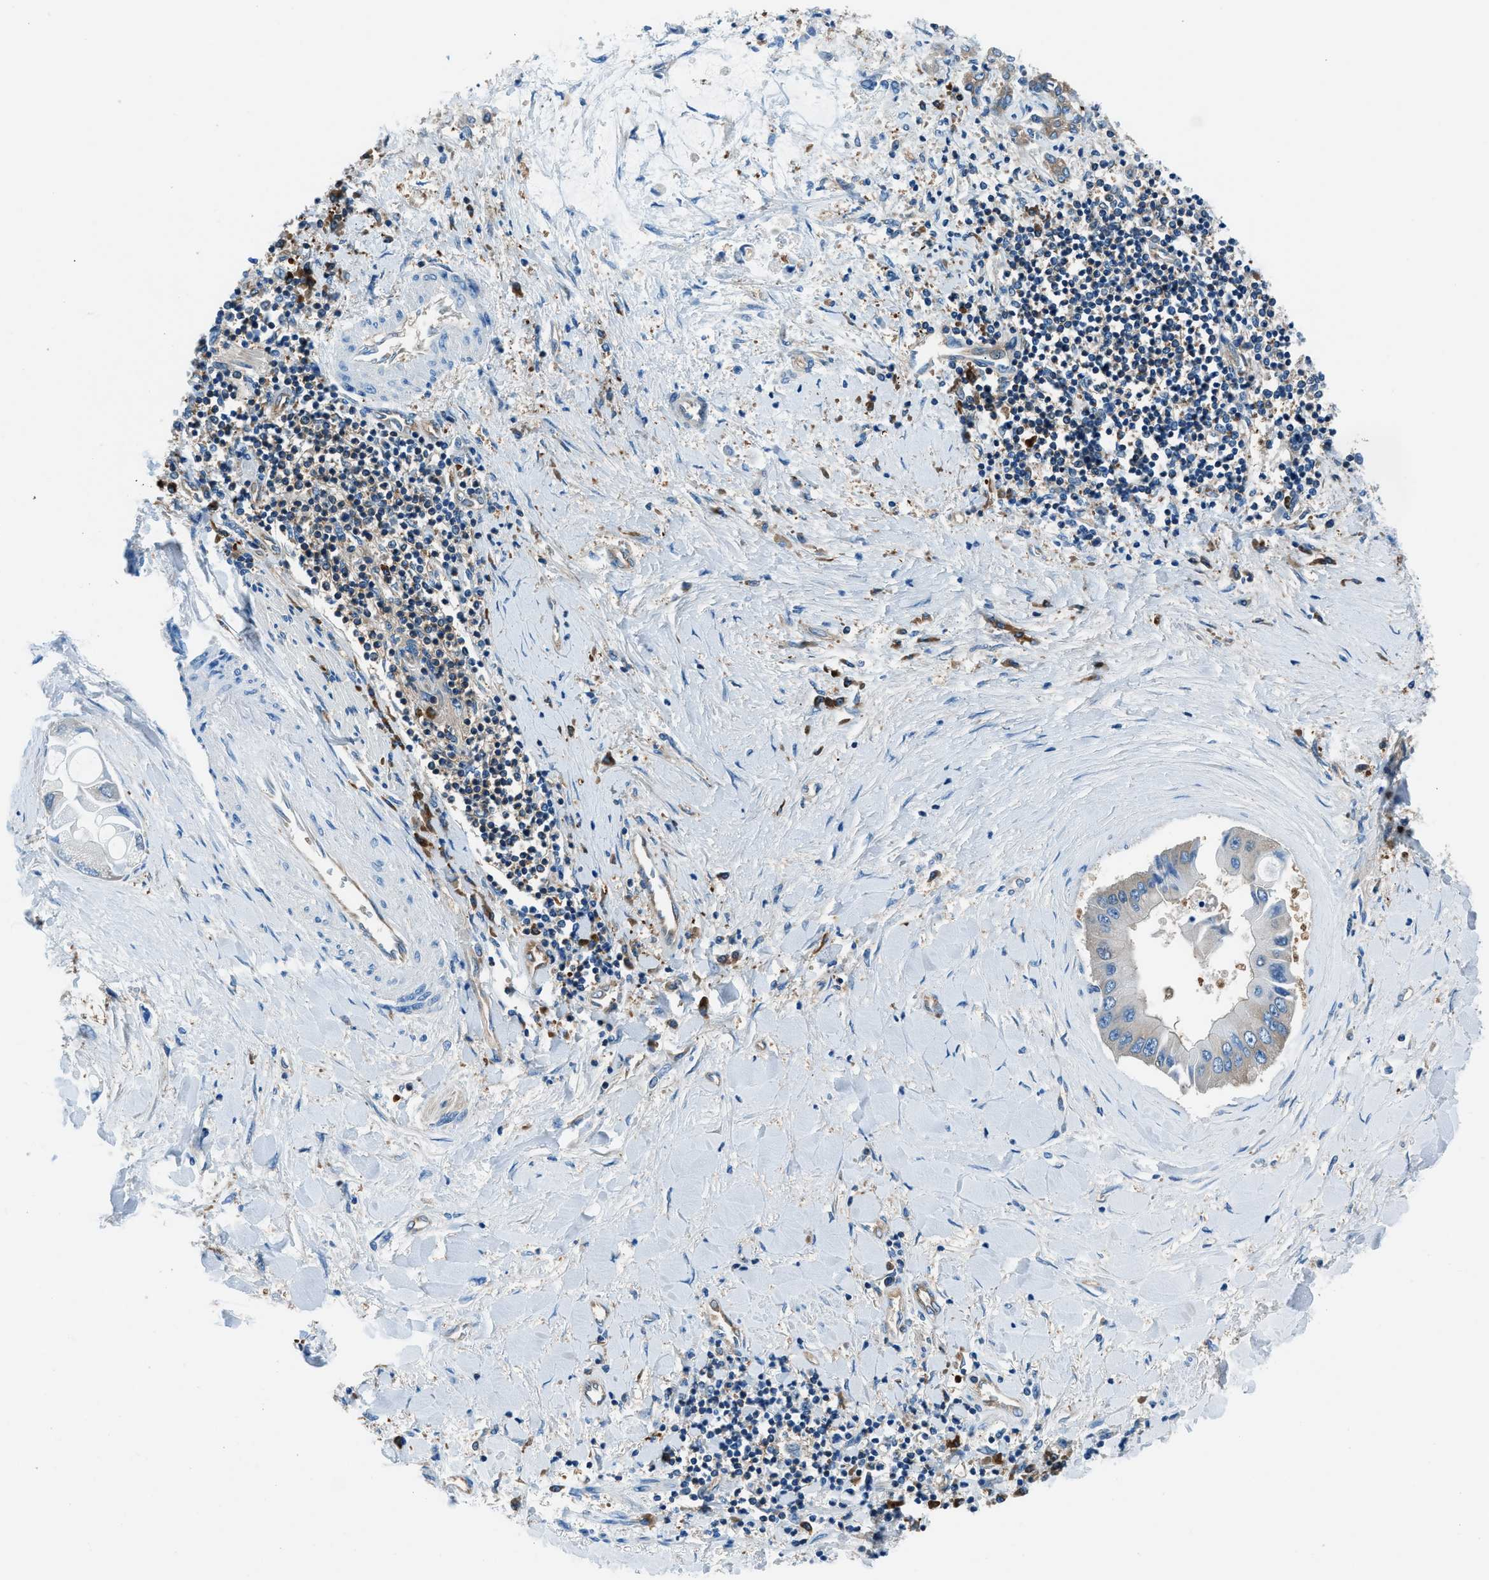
{"staining": {"intensity": "weak", "quantity": "<25%", "location": "cytoplasmic/membranous"}, "tissue": "liver cancer", "cell_type": "Tumor cells", "image_type": "cancer", "snomed": [{"axis": "morphology", "description": "Cholangiocarcinoma"}, {"axis": "topography", "description": "Liver"}], "caption": "Tumor cells are negative for brown protein staining in cholangiocarcinoma (liver).", "gene": "SARS1", "patient": {"sex": "male", "age": 50}}